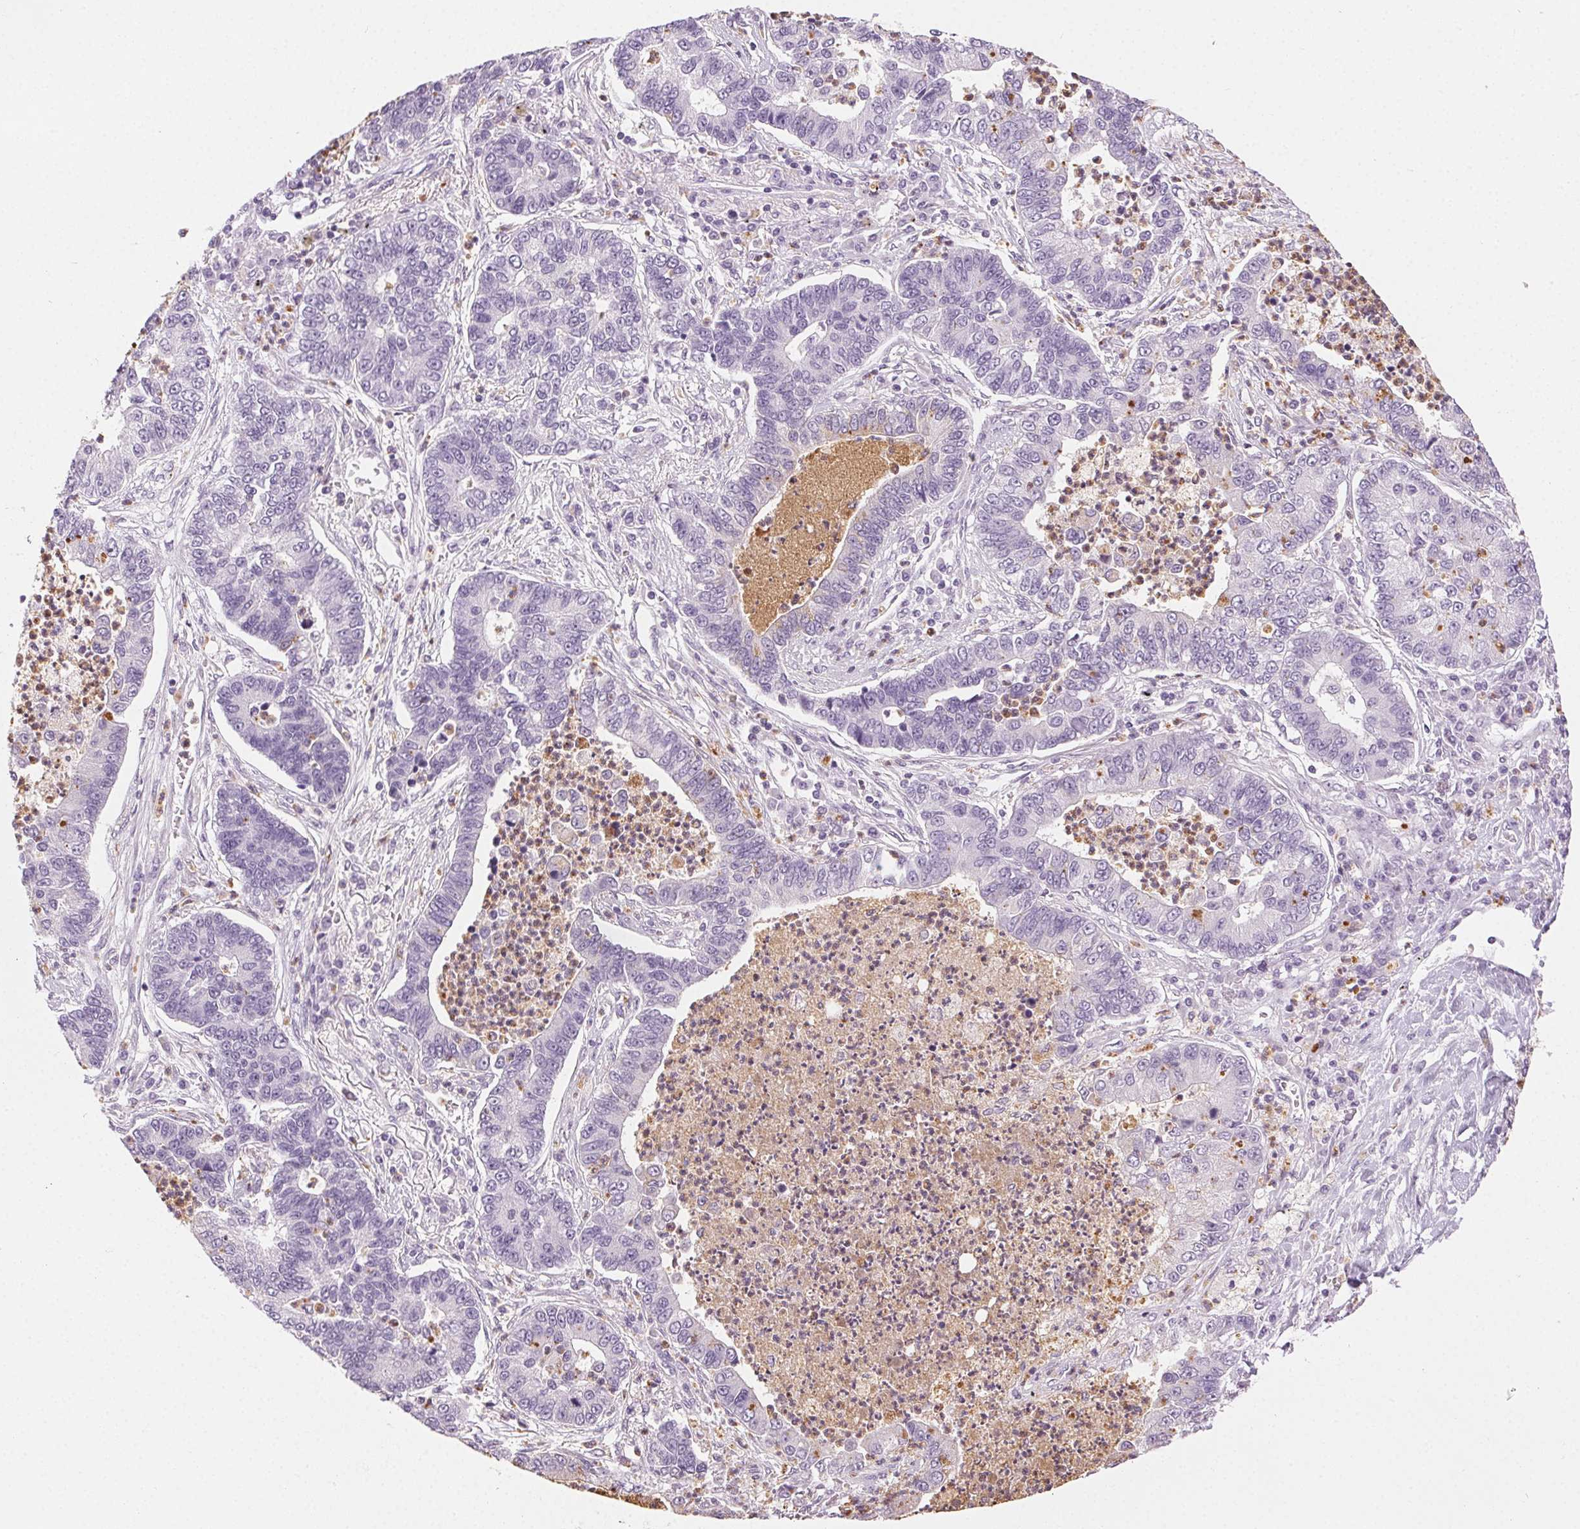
{"staining": {"intensity": "negative", "quantity": "none", "location": "none"}, "tissue": "lung cancer", "cell_type": "Tumor cells", "image_type": "cancer", "snomed": [{"axis": "morphology", "description": "Adenocarcinoma, NOS"}, {"axis": "topography", "description": "Lung"}], "caption": "High power microscopy micrograph of an immunohistochemistry histopathology image of lung adenocarcinoma, revealing no significant staining in tumor cells.", "gene": "MPO", "patient": {"sex": "female", "age": 57}}